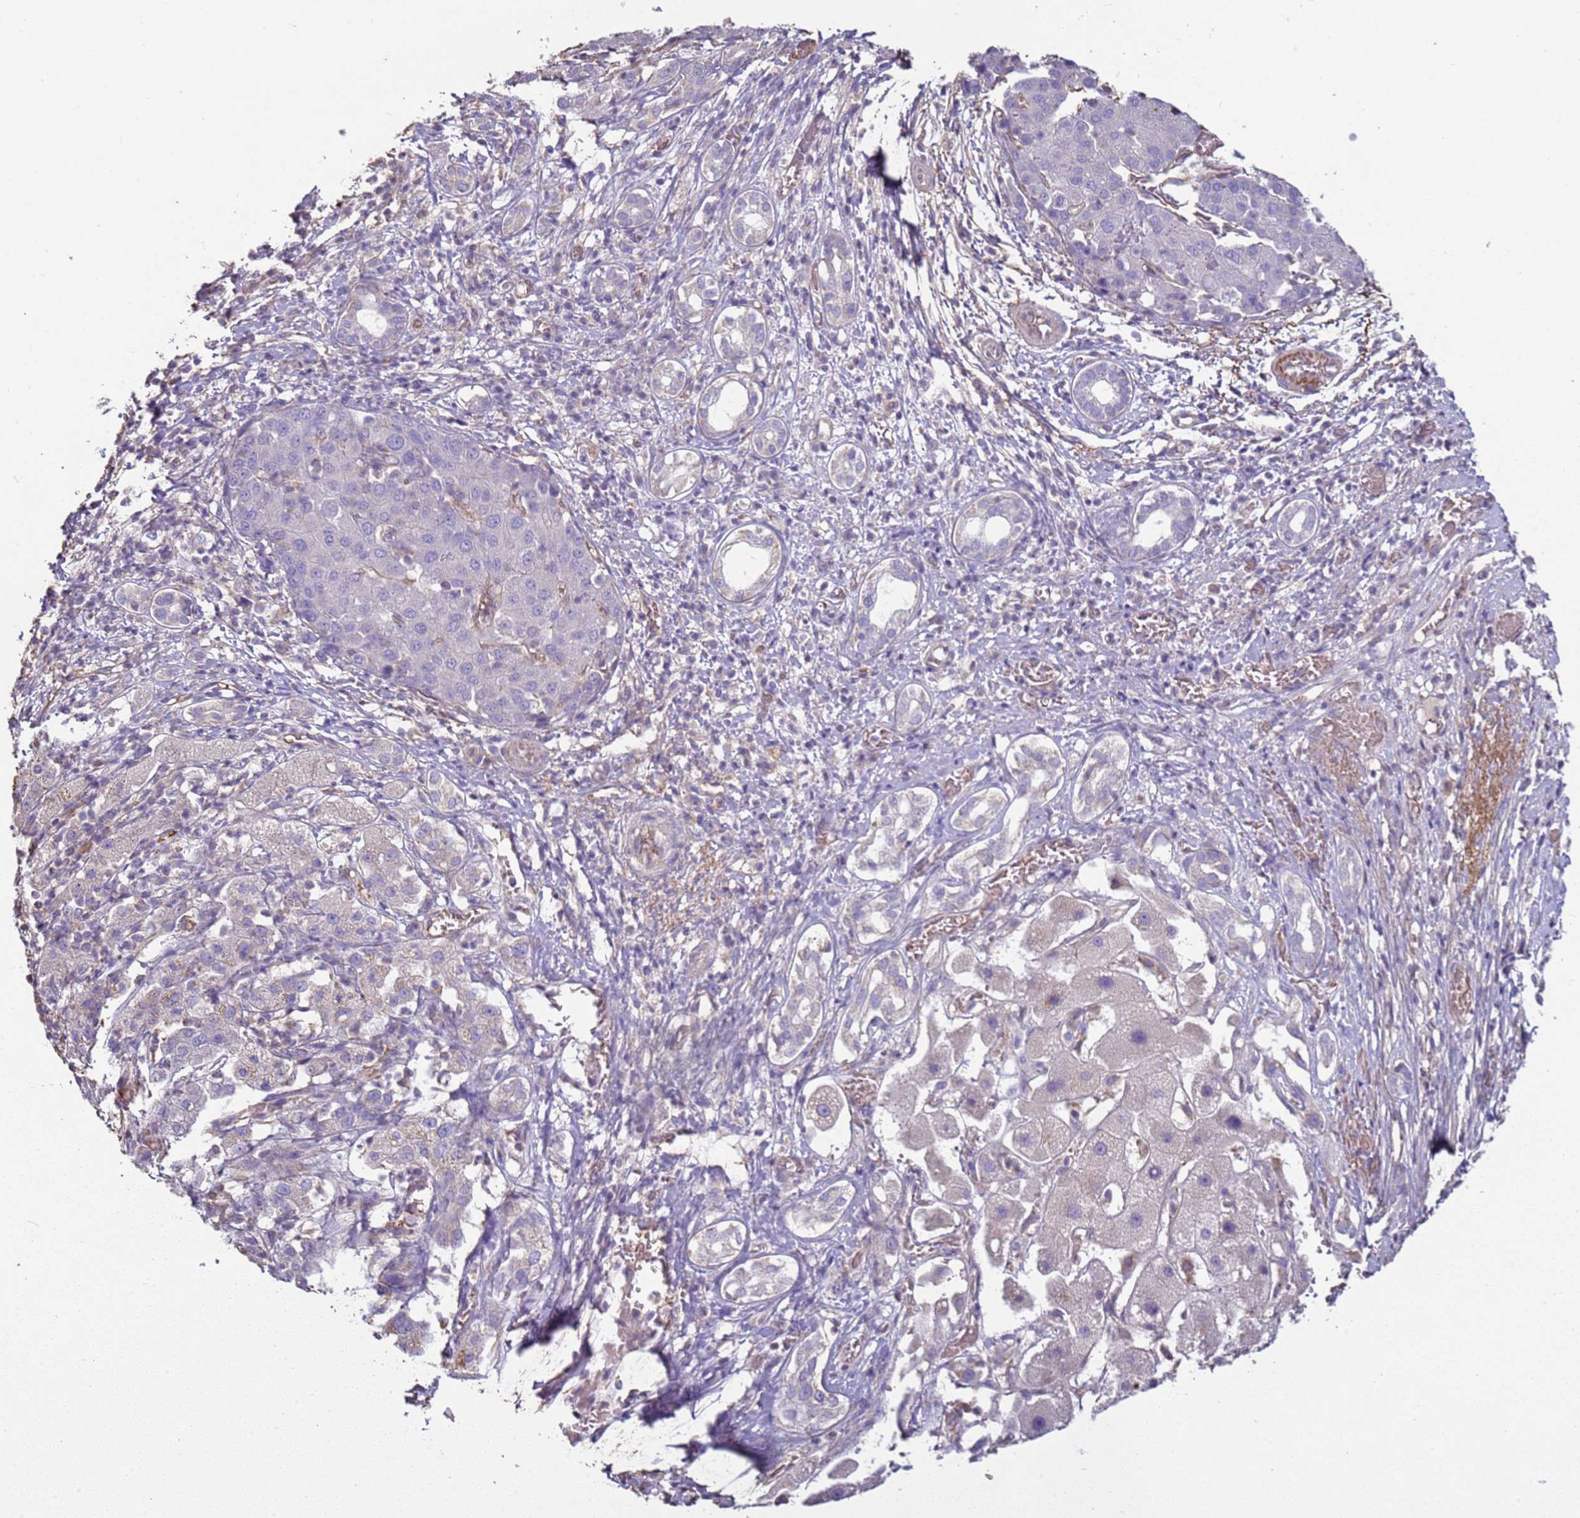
{"staining": {"intensity": "negative", "quantity": "none", "location": "none"}, "tissue": "liver cancer", "cell_type": "Tumor cells", "image_type": "cancer", "snomed": [{"axis": "morphology", "description": "Carcinoma, Hepatocellular, NOS"}, {"axis": "topography", "description": "Liver"}], "caption": "Tumor cells are negative for protein expression in human hepatocellular carcinoma (liver).", "gene": "SGIP1", "patient": {"sex": "male", "age": 65}}